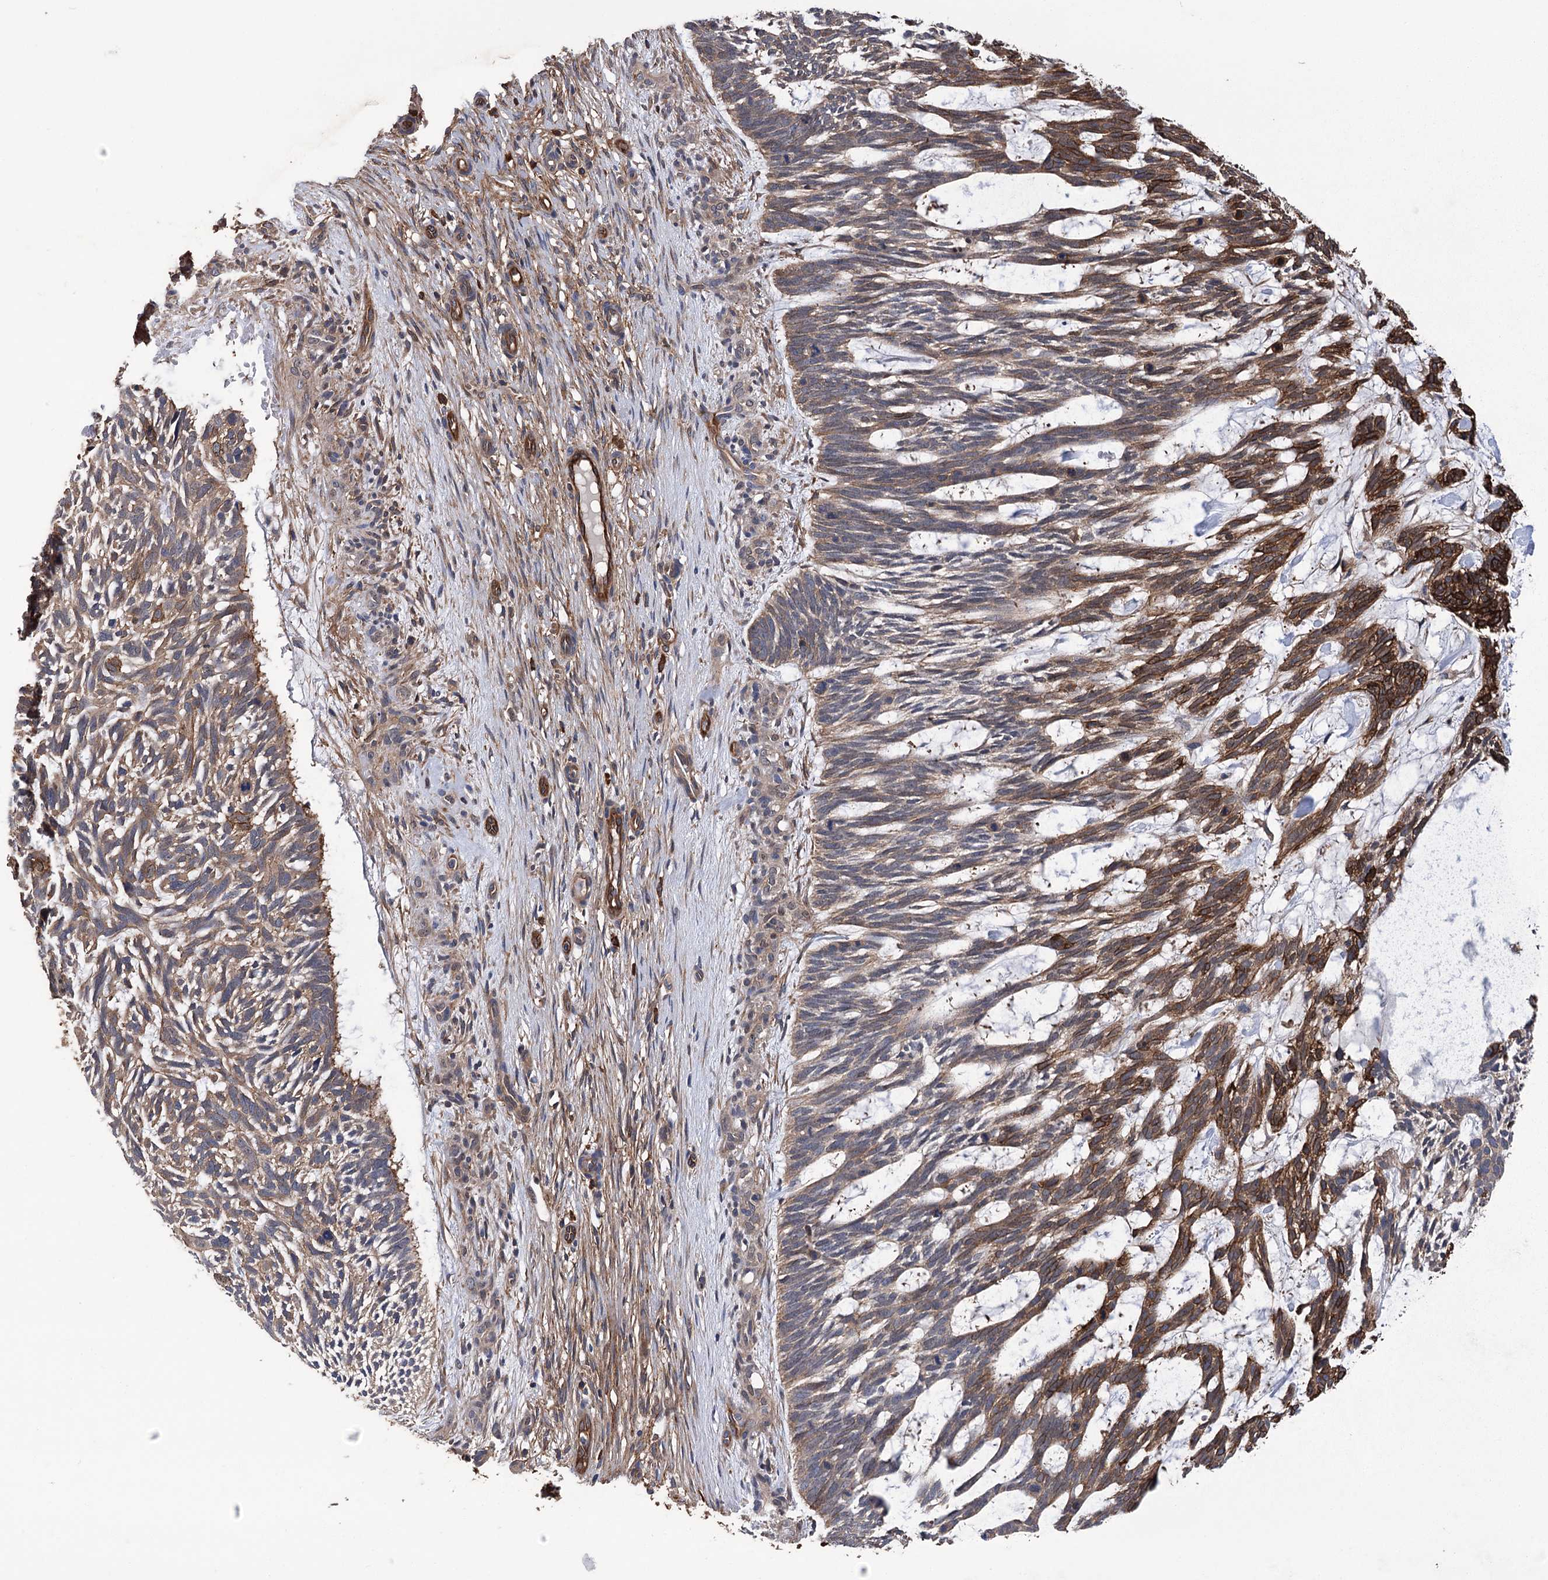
{"staining": {"intensity": "moderate", "quantity": "25%-75%", "location": "cytoplasmic/membranous"}, "tissue": "skin cancer", "cell_type": "Tumor cells", "image_type": "cancer", "snomed": [{"axis": "morphology", "description": "Basal cell carcinoma"}, {"axis": "topography", "description": "Skin"}], "caption": "This is a histology image of IHC staining of skin basal cell carcinoma, which shows moderate staining in the cytoplasmic/membranous of tumor cells.", "gene": "DPP3", "patient": {"sex": "male", "age": 88}}